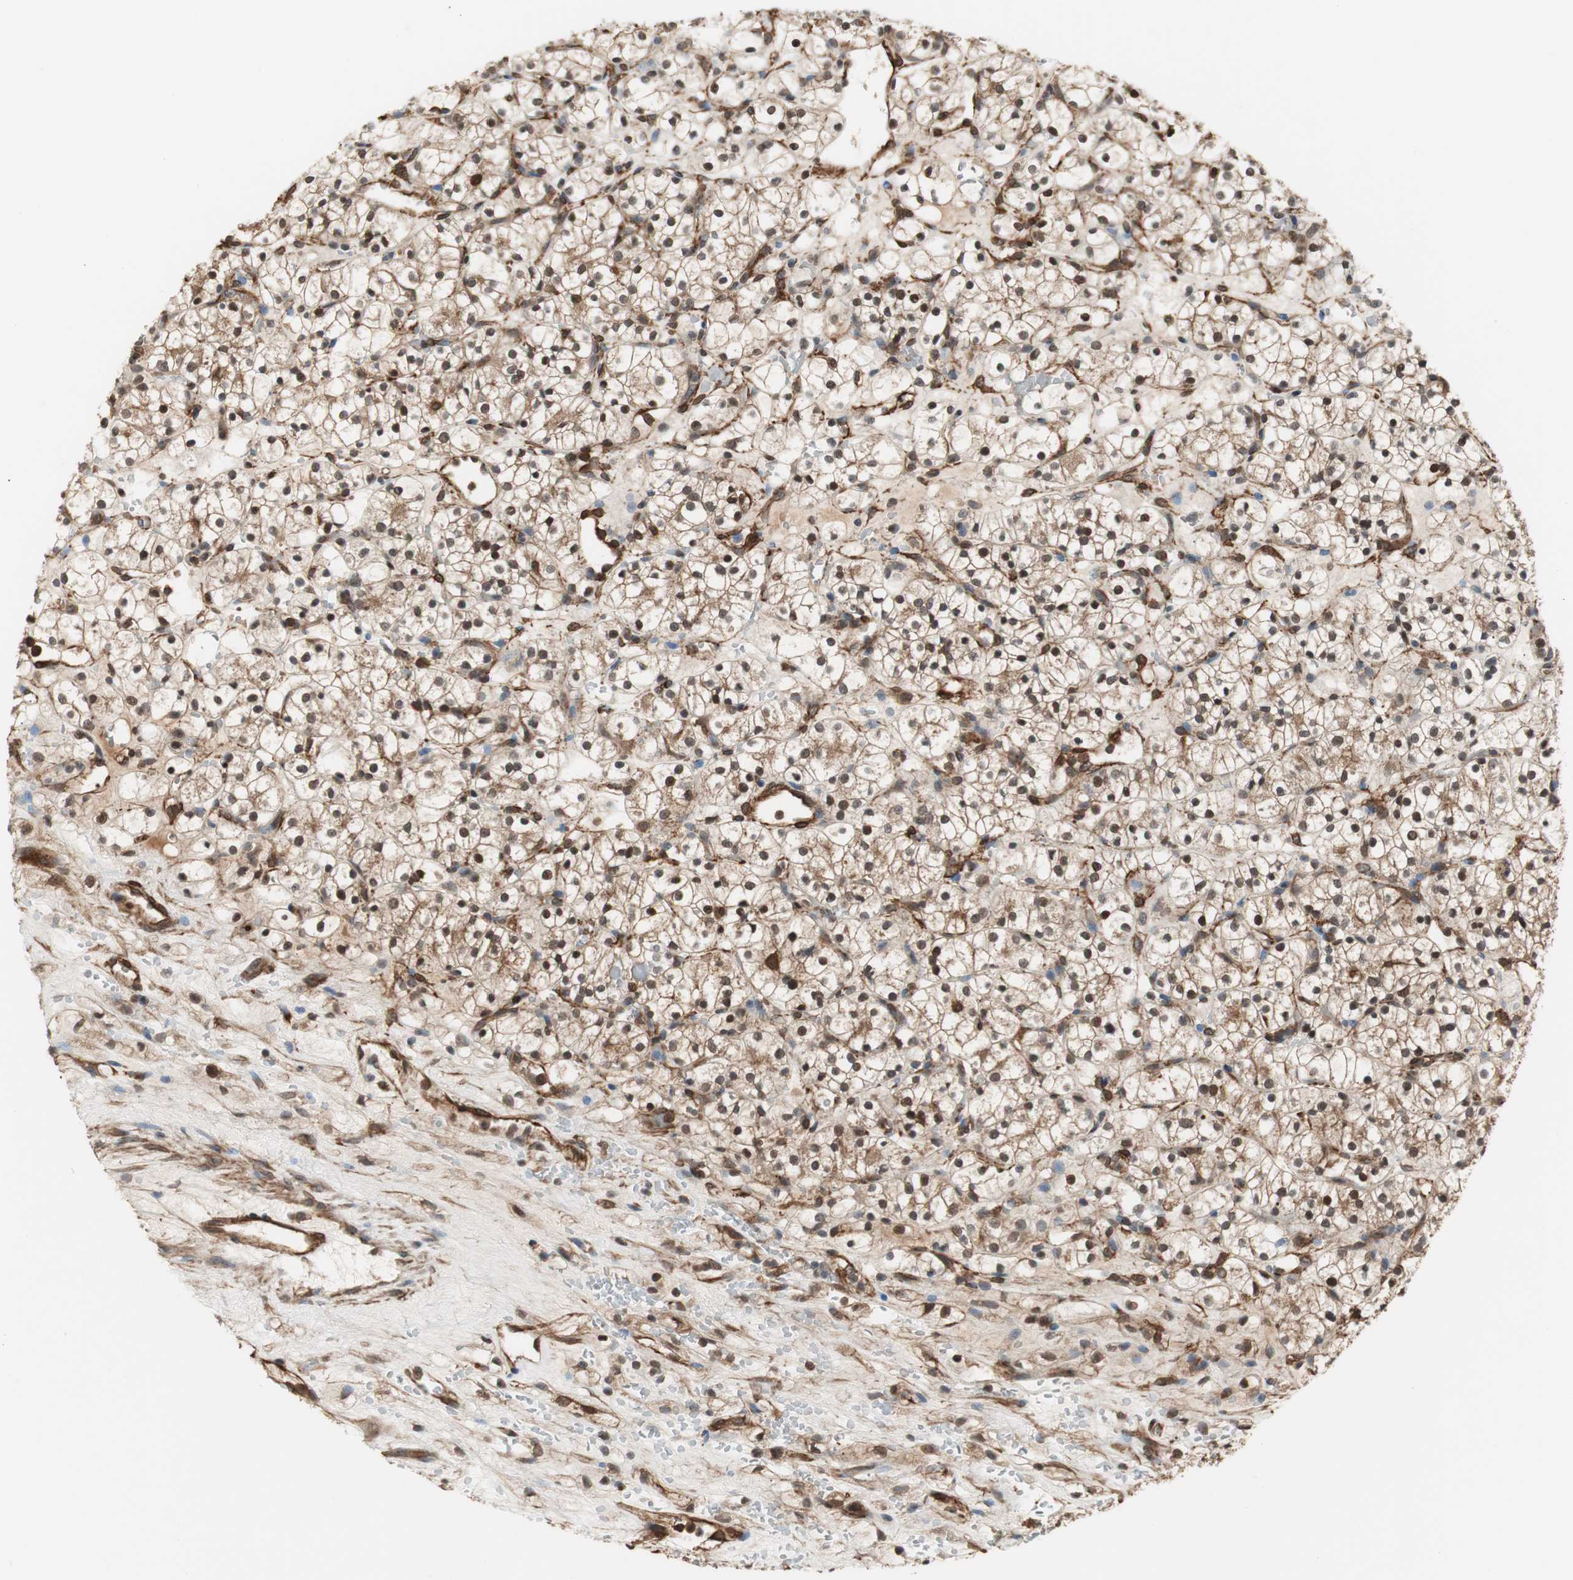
{"staining": {"intensity": "moderate", "quantity": ">75%", "location": "cytoplasmic/membranous,nuclear"}, "tissue": "renal cancer", "cell_type": "Tumor cells", "image_type": "cancer", "snomed": [{"axis": "morphology", "description": "Adenocarcinoma, NOS"}, {"axis": "topography", "description": "Kidney"}], "caption": "Protein expression by IHC shows moderate cytoplasmic/membranous and nuclear staining in approximately >75% of tumor cells in renal adenocarcinoma.", "gene": "PTPN11", "patient": {"sex": "female", "age": 60}}